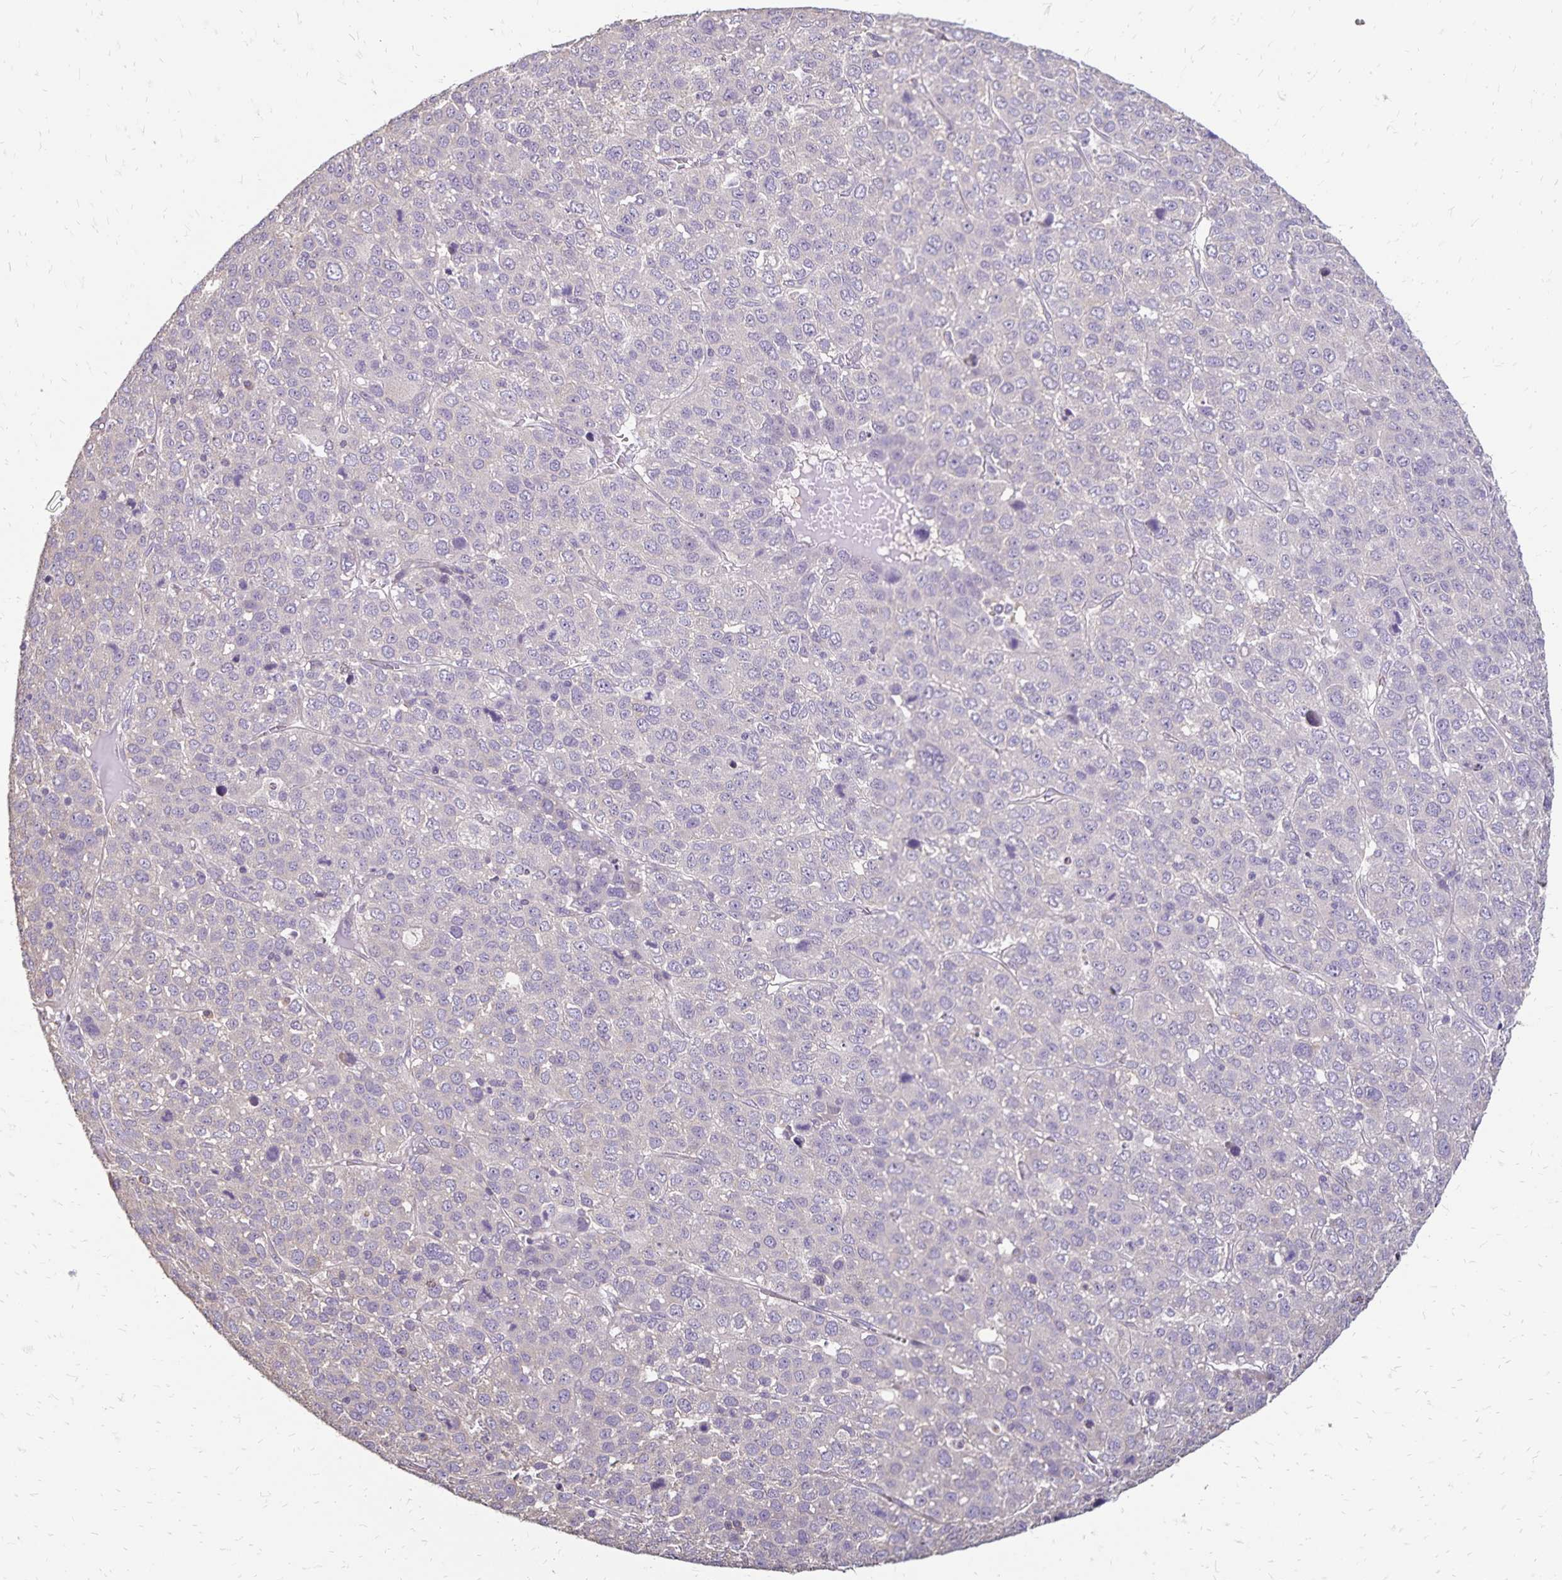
{"staining": {"intensity": "negative", "quantity": "none", "location": "none"}, "tissue": "liver cancer", "cell_type": "Tumor cells", "image_type": "cancer", "snomed": [{"axis": "morphology", "description": "Carcinoma, Hepatocellular, NOS"}, {"axis": "topography", "description": "Liver"}], "caption": "A histopathology image of human liver hepatocellular carcinoma is negative for staining in tumor cells. (DAB IHC visualized using brightfield microscopy, high magnification).", "gene": "EMC10", "patient": {"sex": "male", "age": 69}}